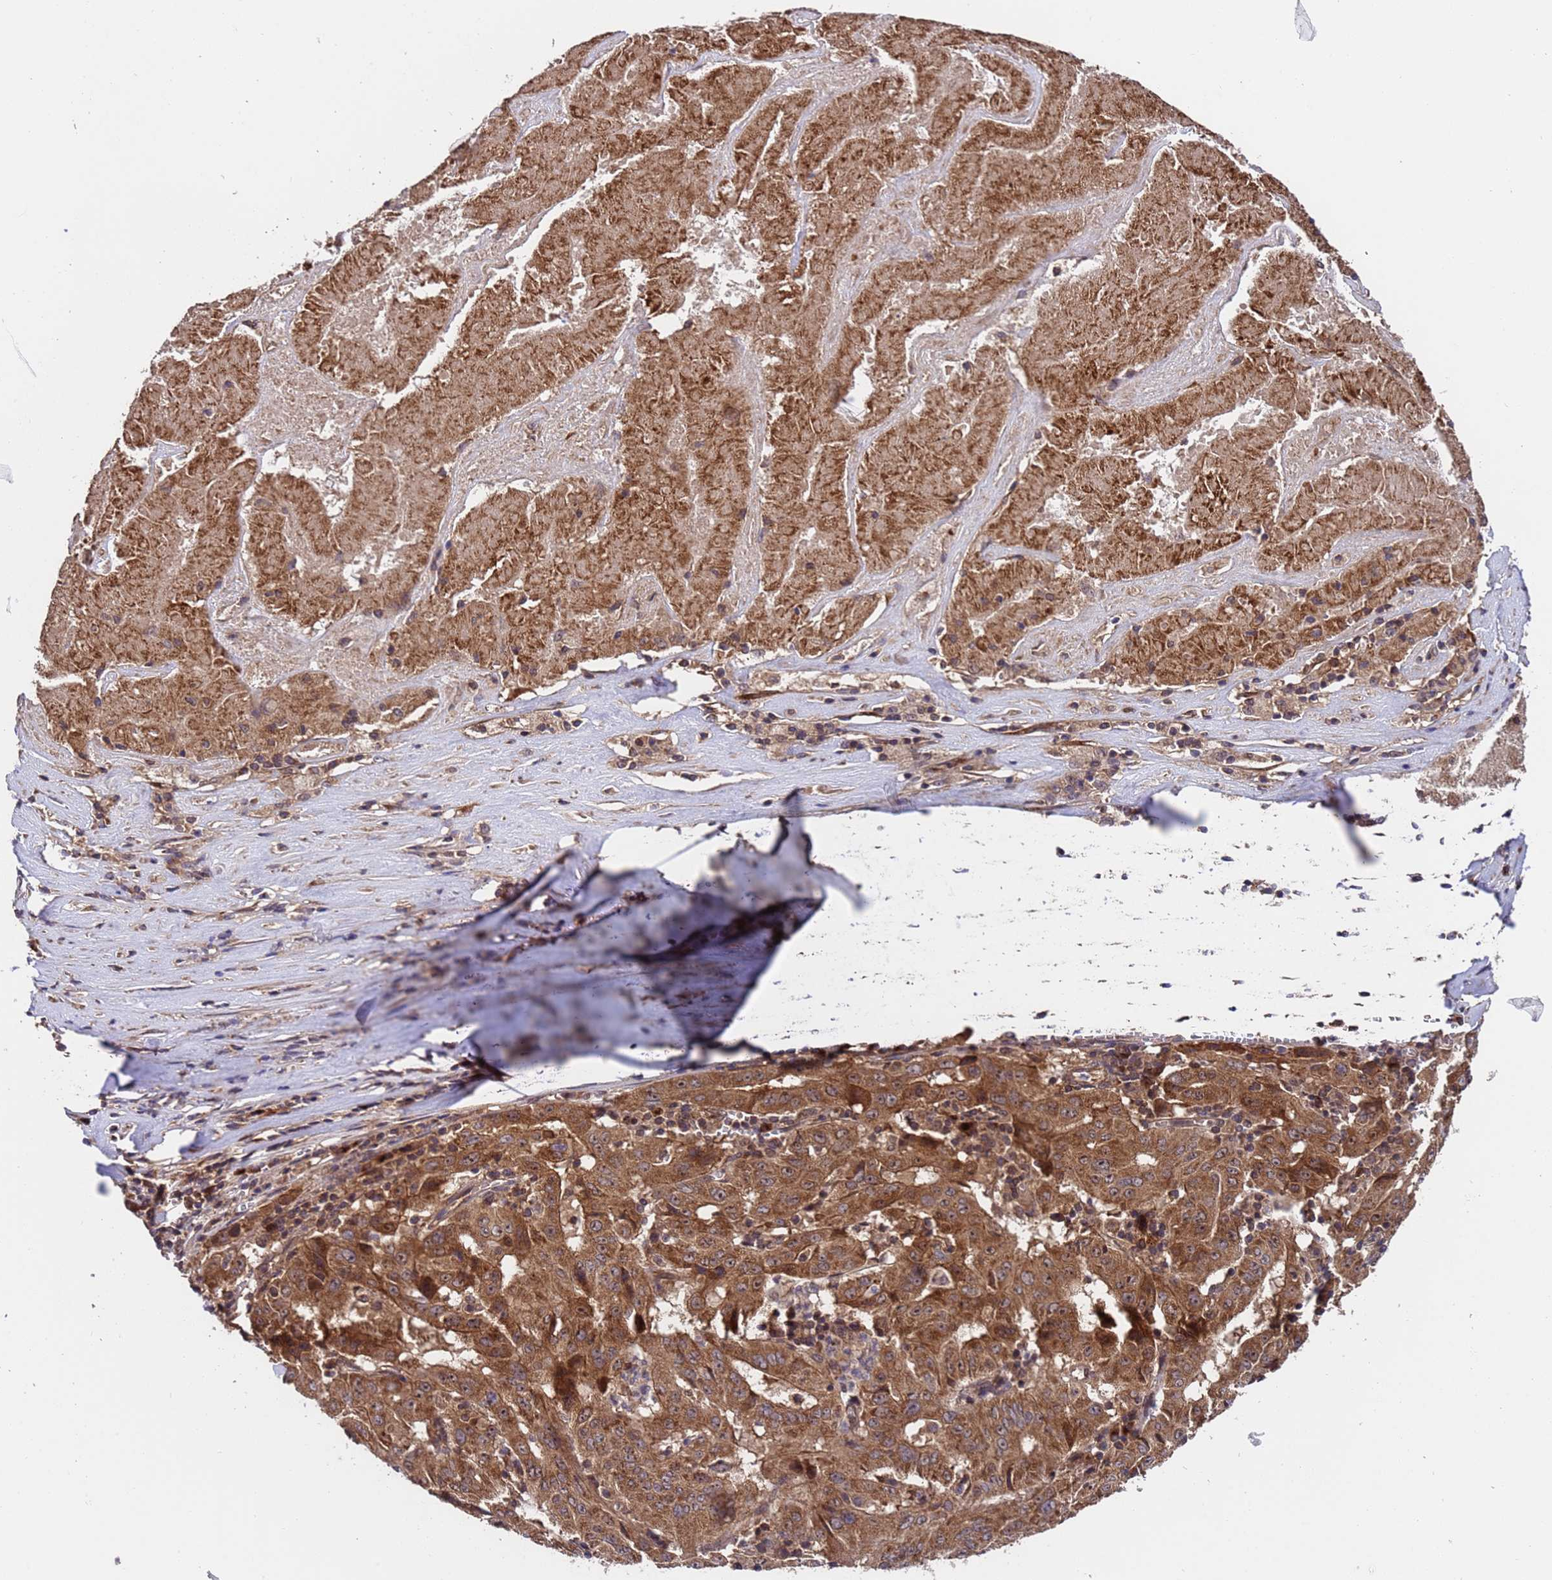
{"staining": {"intensity": "strong", "quantity": ">75%", "location": "cytoplasmic/membranous"}, "tissue": "pancreatic cancer", "cell_type": "Tumor cells", "image_type": "cancer", "snomed": [{"axis": "morphology", "description": "Adenocarcinoma, NOS"}, {"axis": "topography", "description": "Pancreas"}], "caption": "An immunohistochemistry histopathology image of neoplastic tissue is shown. Protein staining in brown labels strong cytoplasmic/membranous positivity in pancreatic cancer (adenocarcinoma) within tumor cells.", "gene": "TSR3", "patient": {"sex": "male", "age": 63}}